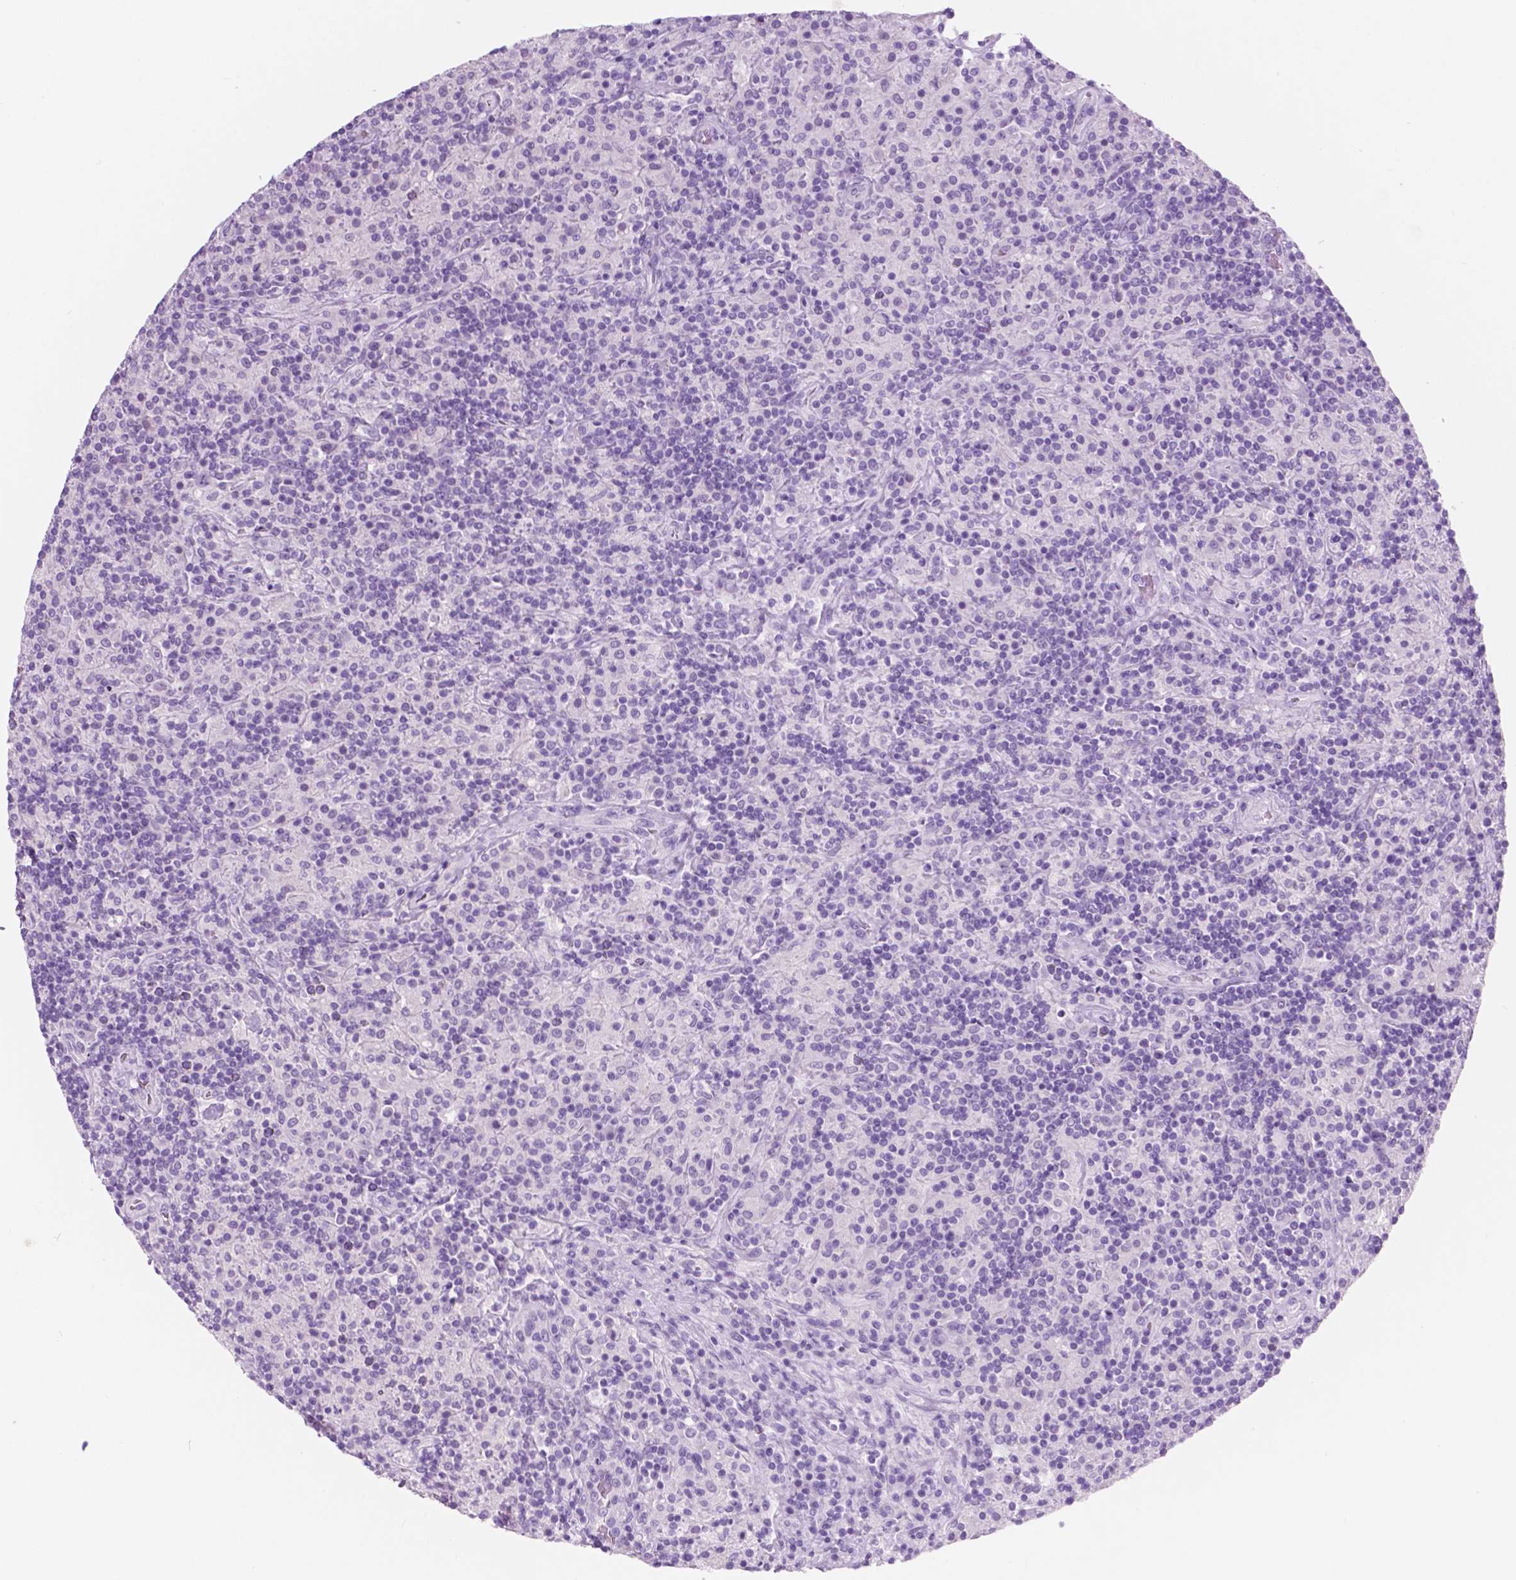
{"staining": {"intensity": "negative", "quantity": "none", "location": "none"}, "tissue": "lymphoma", "cell_type": "Tumor cells", "image_type": "cancer", "snomed": [{"axis": "morphology", "description": "Hodgkin's disease, NOS"}, {"axis": "topography", "description": "Lymph node"}], "caption": "This histopathology image is of Hodgkin's disease stained with immunohistochemistry to label a protein in brown with the nuclei are counter-stained blue. There is no staining in tumor cells. The staining was performed using DAB to visualize the protein expression in brown, while the nuclei were stained in blue with hematoxylin (Magnification: 20x).", "gene": "CUZD1", "patient": {"sex": "male", "age": 70}}